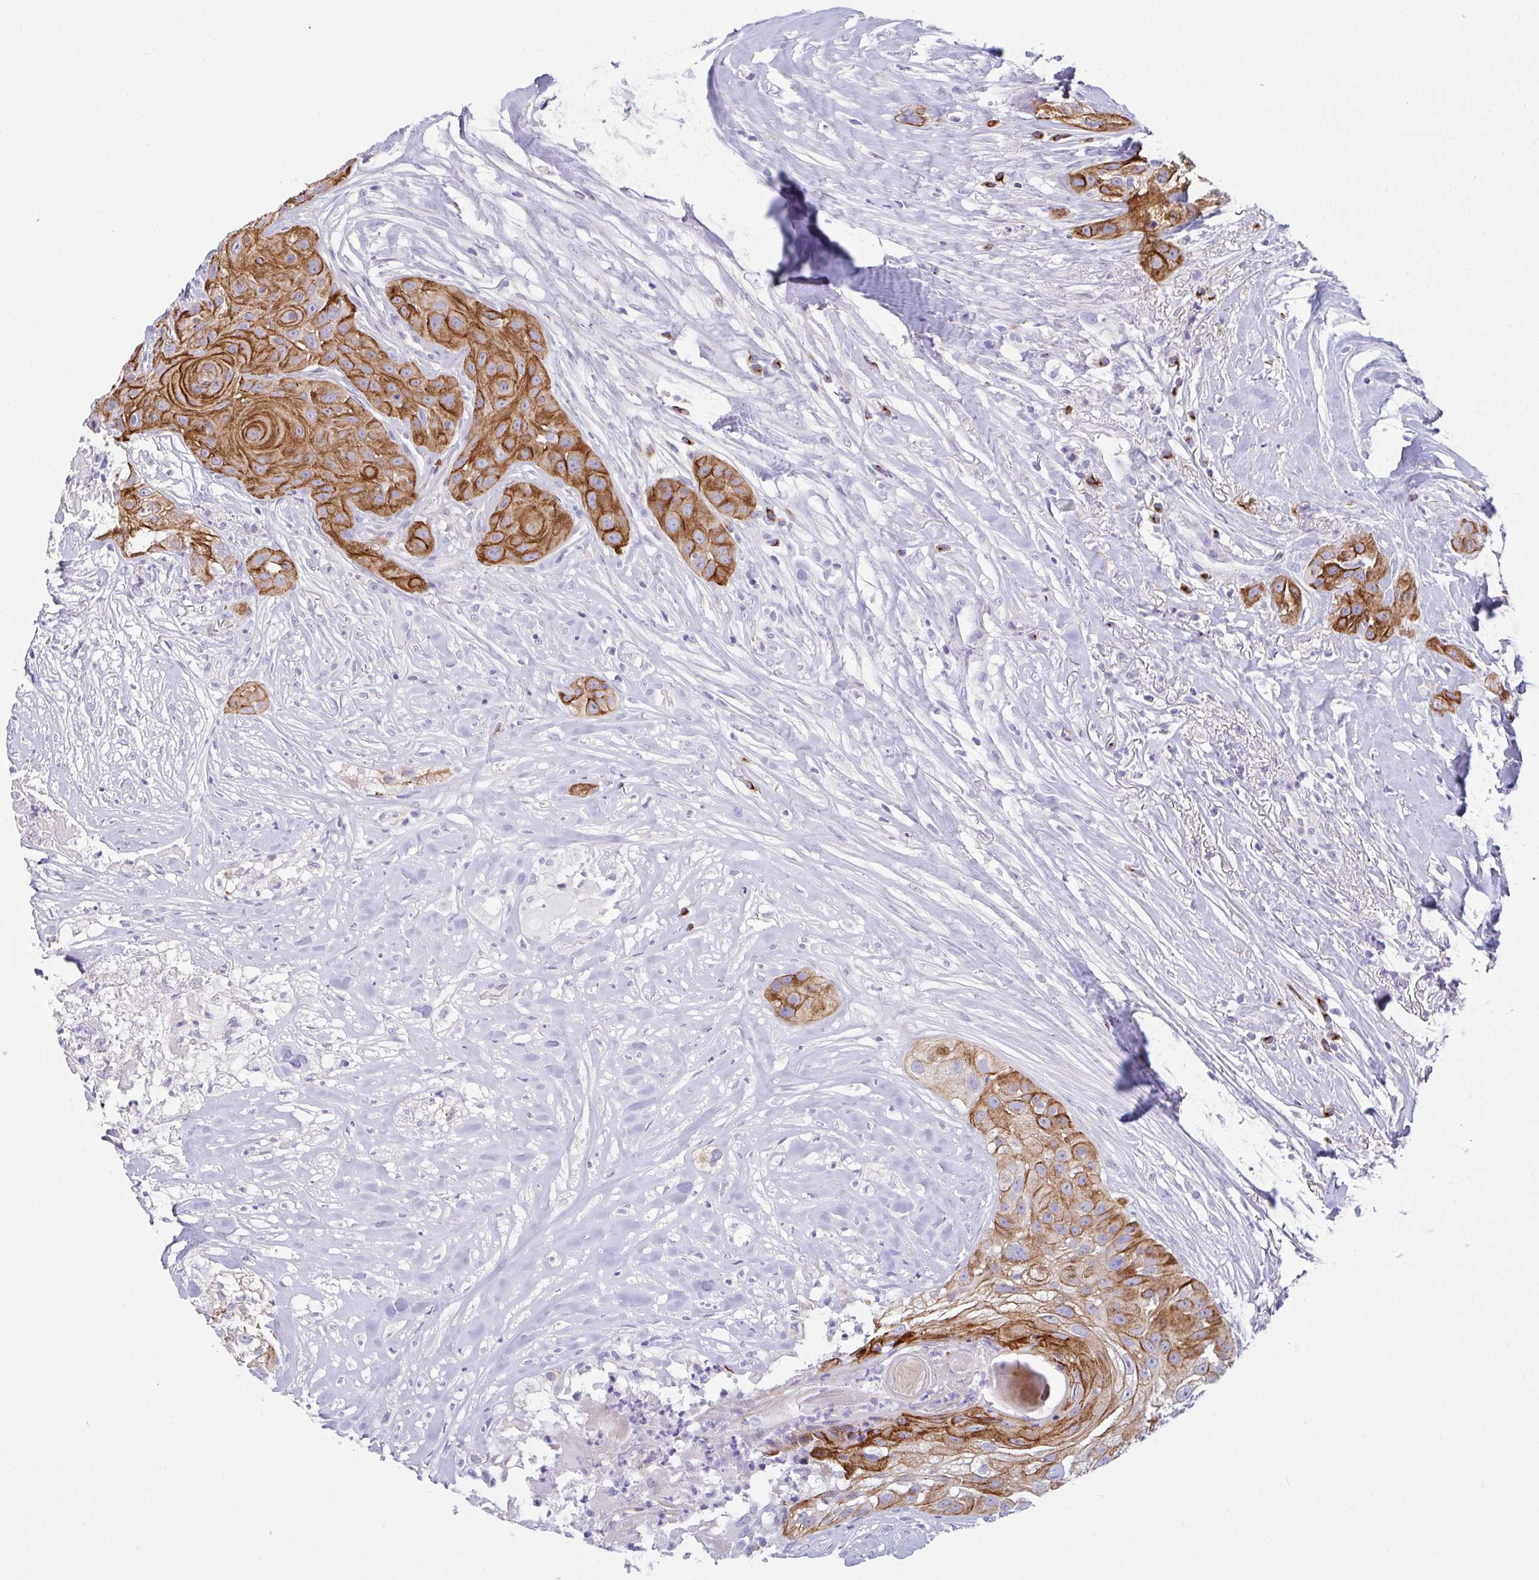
{"staining": {"intensity": "strong", "quantity": ">75%", "location": "cytoplasmic/membranous"}, "tissue": "head and neck cancer", "cell_type": "Tumor cells", "image_type": "cancer", "snomed": [{"axis": "morphology", "description": "Squamous cell carcinoma, NOS"}, {"axis": "topography", "description": "Head-Neck"}], "caption": "Head and neck cancer tissue displays strong cytoplasmic/membranous expression in approximately >75% of tumor cells, visualized by immunohistochemistry.", "gene": "FBXL20", "patient": {"sex": "male", "age": 83}}